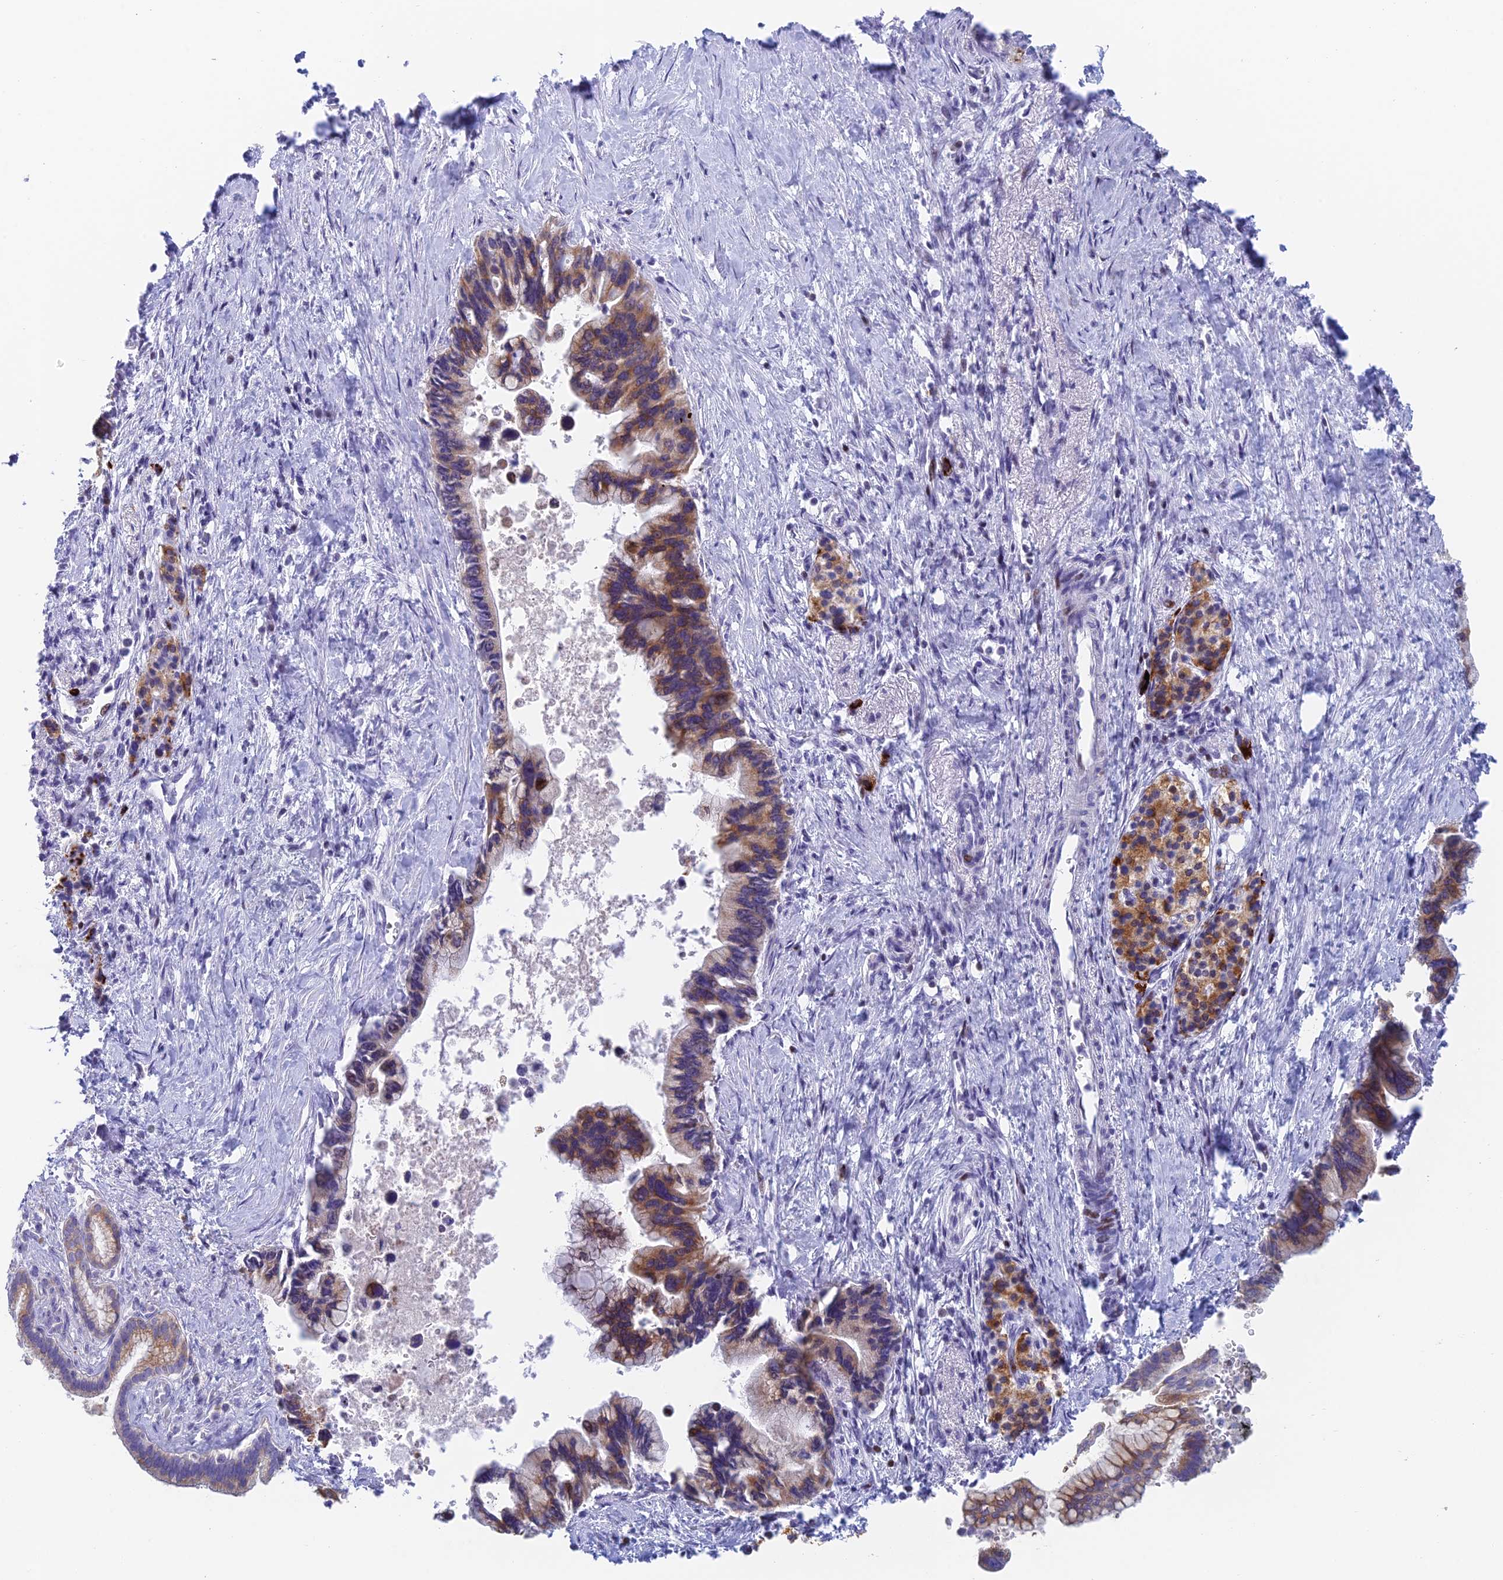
{"staining": {"intensity": "moderate", "quantity": "25%-75%", "location": "cytoplasmic/membranous"}, "tissue": "pancreatic cancer", "cell_type": "Tumor cells", "image_type": "cancer", "snomed": [{"axis": "morphology", "description": "Adenocarcinoma, NOS"}, {"axis": "topography", "description": "Pancreas"}], "caption": "IHC histopathology image of human pancreatic cancer stained for a protein (brown), which displays medium levels of moderate cytoplasmic/membranous positivity in about 25%-75% of tumor cells.", "gene": "REXO5", "patient": {"sex": "female", "age": 83}}